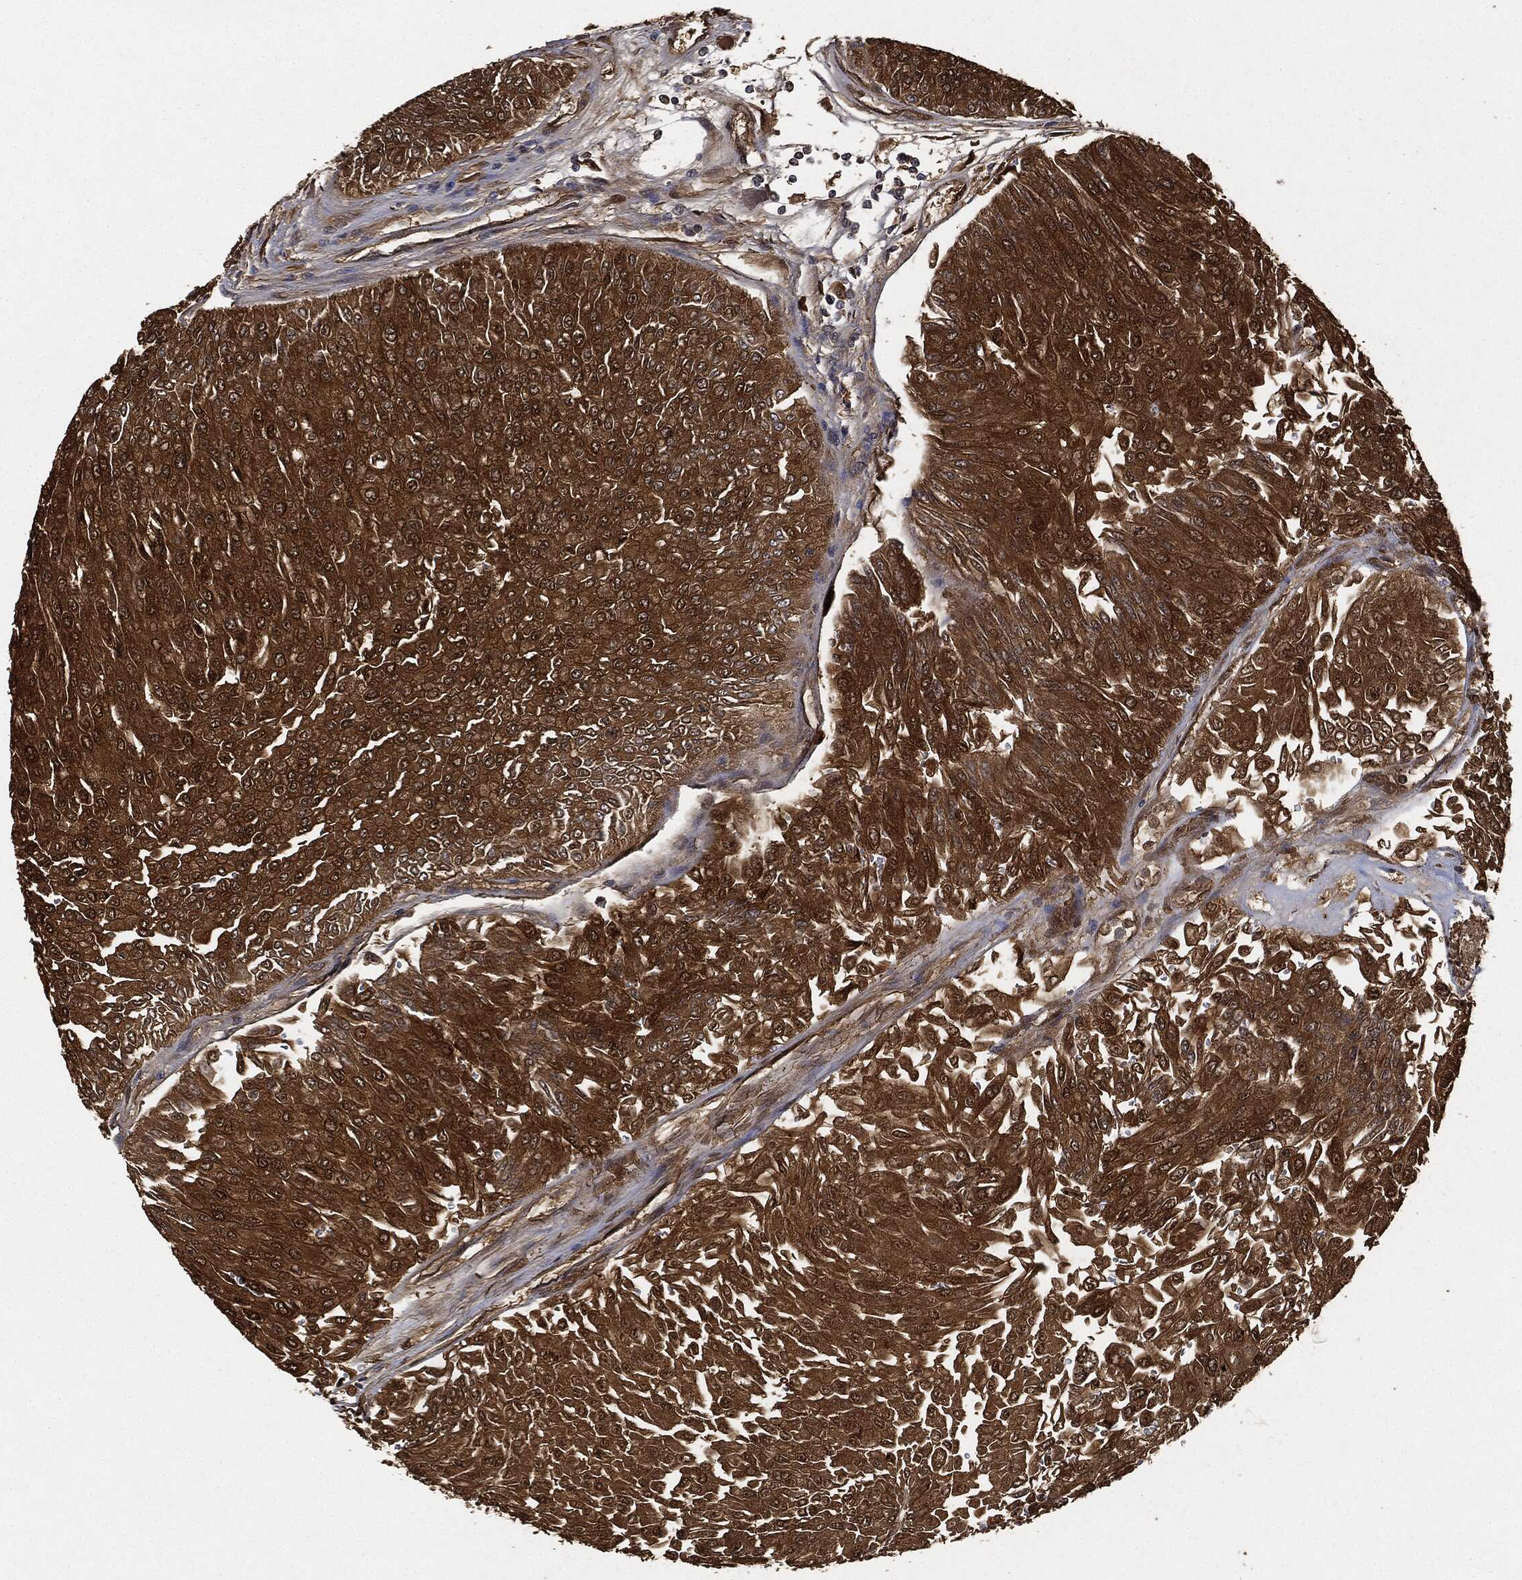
{"staining": {"intensity": "strong", "quantity": ">75%", "location": "cytoplasmic/membranous"}, "tissue": "urothelial cancer", "cell_type": "Tumor cells", "image_type": "cancer", "snomed": [{"axis": "morphology", "description": "Urothelial carcinoma, Low grade"}, {"axis": "topography", "description": "Urinary bladder"}], "caption": "High-power microscopy captured an immunohistochemistry (IHC) histopathology image of urothelial cancer, revealing strong cytoplasmic/membranous positivity in approximately >75% of tumor cells. The protein of interest is shown in brown color, while the nuclei are stained blue.", "gene": "BRAF", "patient": {"sex": "male", "age": 67}}